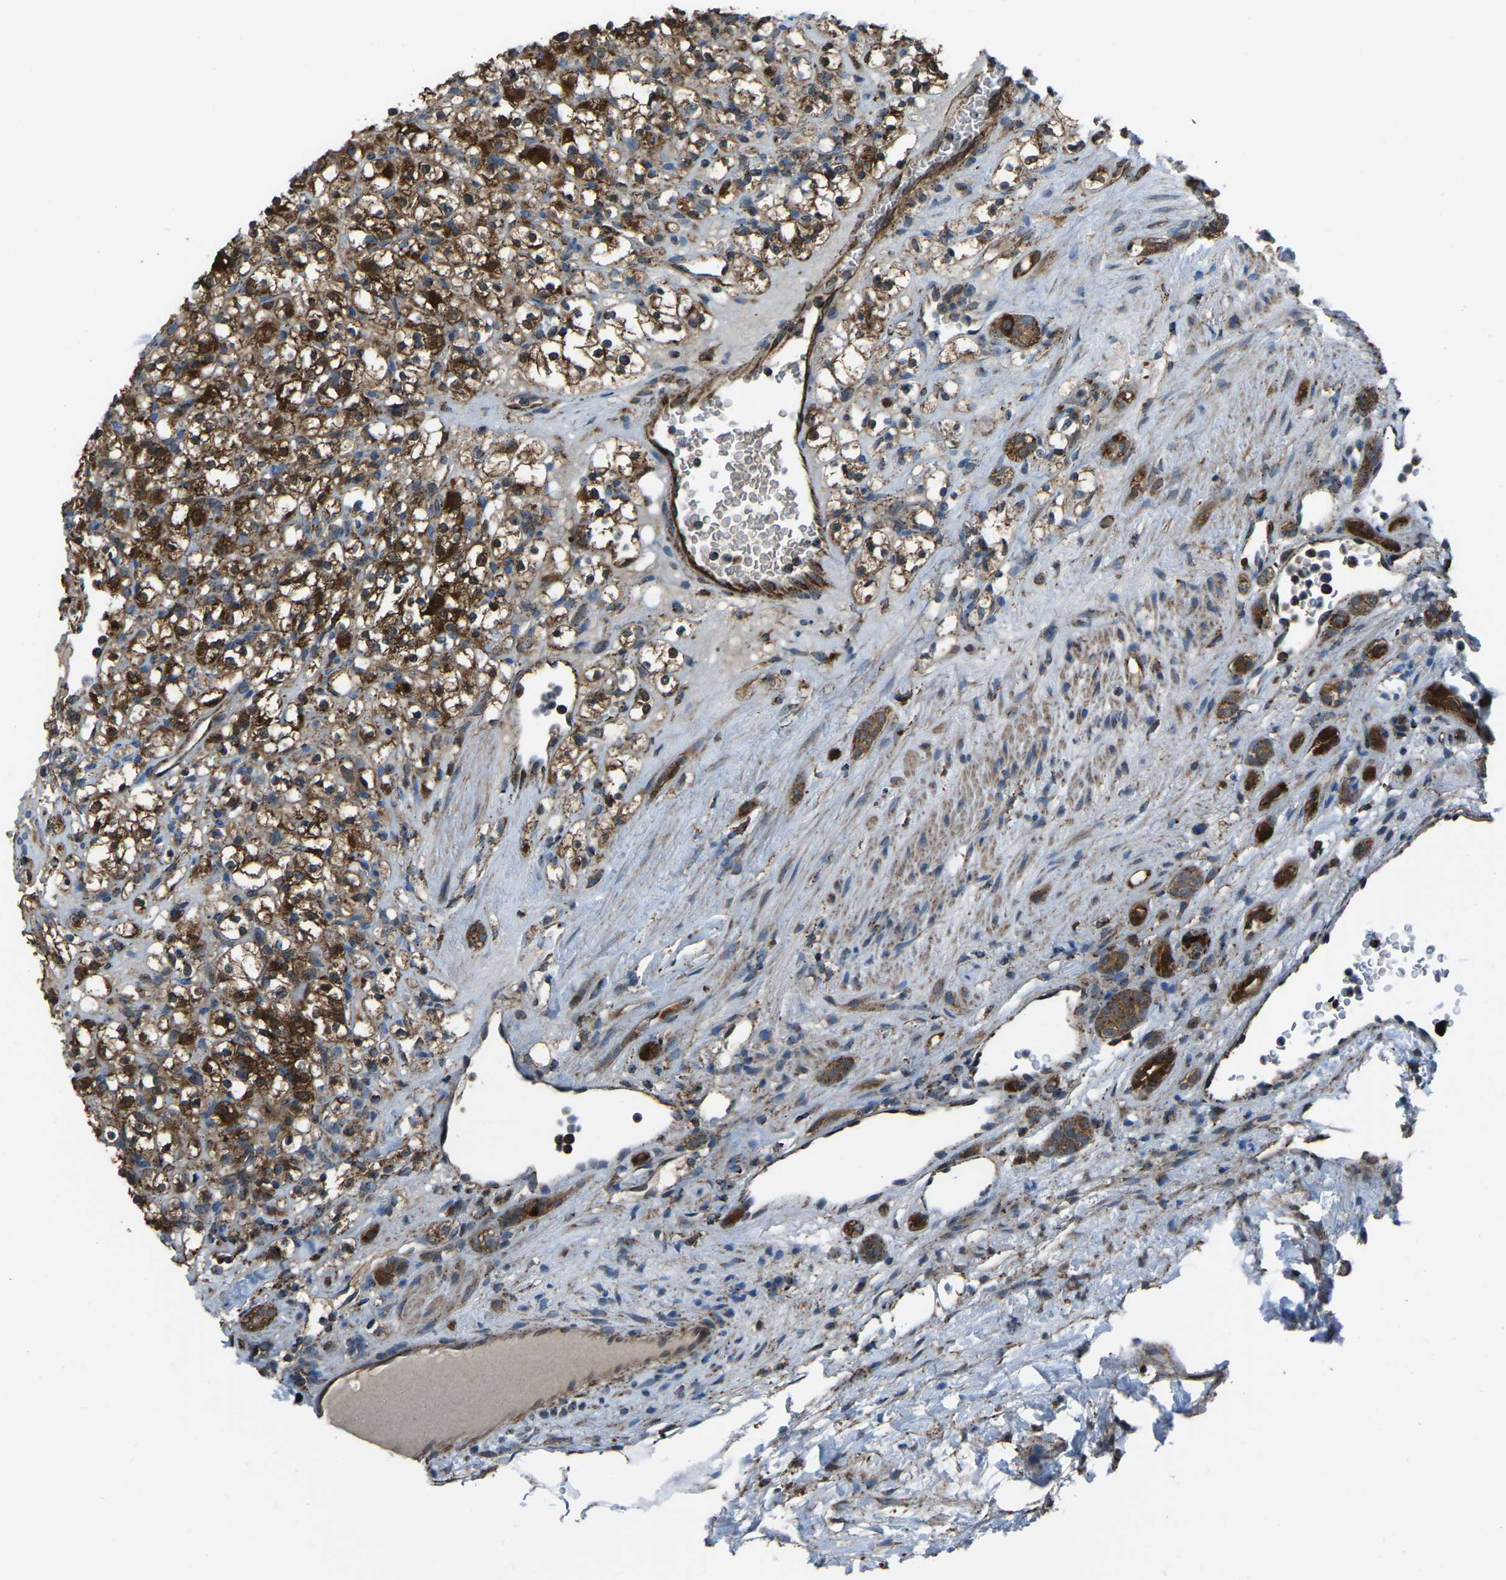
{"staining": {"intensity": "strong", "quantity": ">75%", "location": "cytoplasmic/membranous"}, "tissue": "renal cancer", "cell_type": "Tumor cells", "image_type": "cancer", "snomed": [{"axis": "morphology", "description": "Normal tissue, NOS"}, {"axis": "morphology", "description": "Adenocarcinoma, NOS"}, {"axis": "topography", "description": "Kidney"}], "caption": "A brown stain labels strong cytoplasmic/membranous positivity of a protein in human renal cancer tumor cells.", "gene": "AKR1A1", "patient": {"sex": "female", "age": 72}}